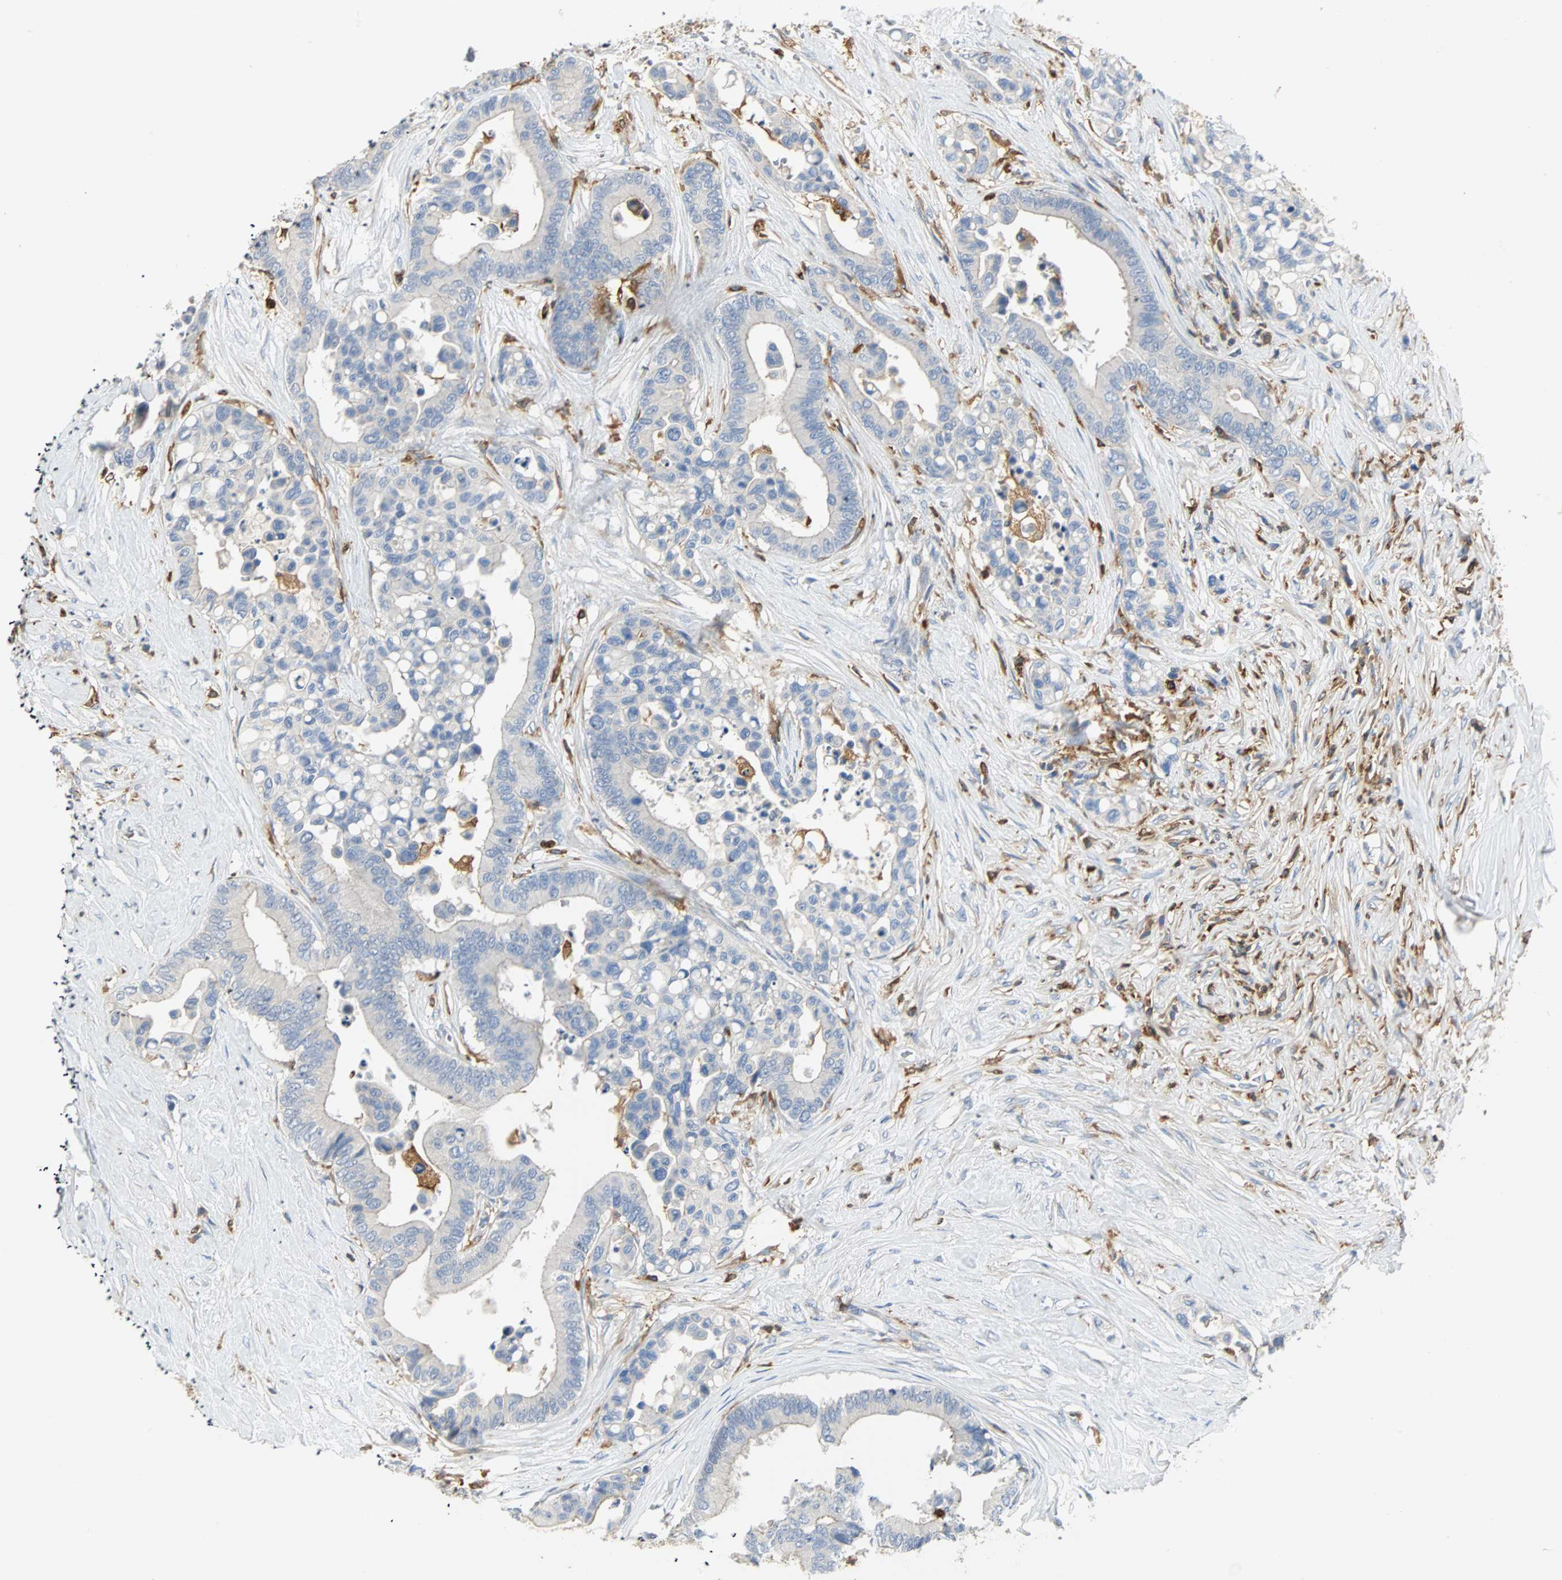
{"staining": {"intensity": "negative", "quantity": "none", "location": "none"}, "tissue": "colorectal cancer", "cell_type": "Tumor cells", "image_type": "cancer", "snomed": [{"axis": "morphology", "description": "Normal tissue, NOS"}, {"axis": "morphology", "description": "Adenocarcinoma, NOS"}, {"axis": "topography", "description": "Colon"}], "caption": "Image shows no protein expression in tumor cells of colorectal cancer tissue.", "gene": "FMNL1", "patient": {"sex": "male", "age": 82}}